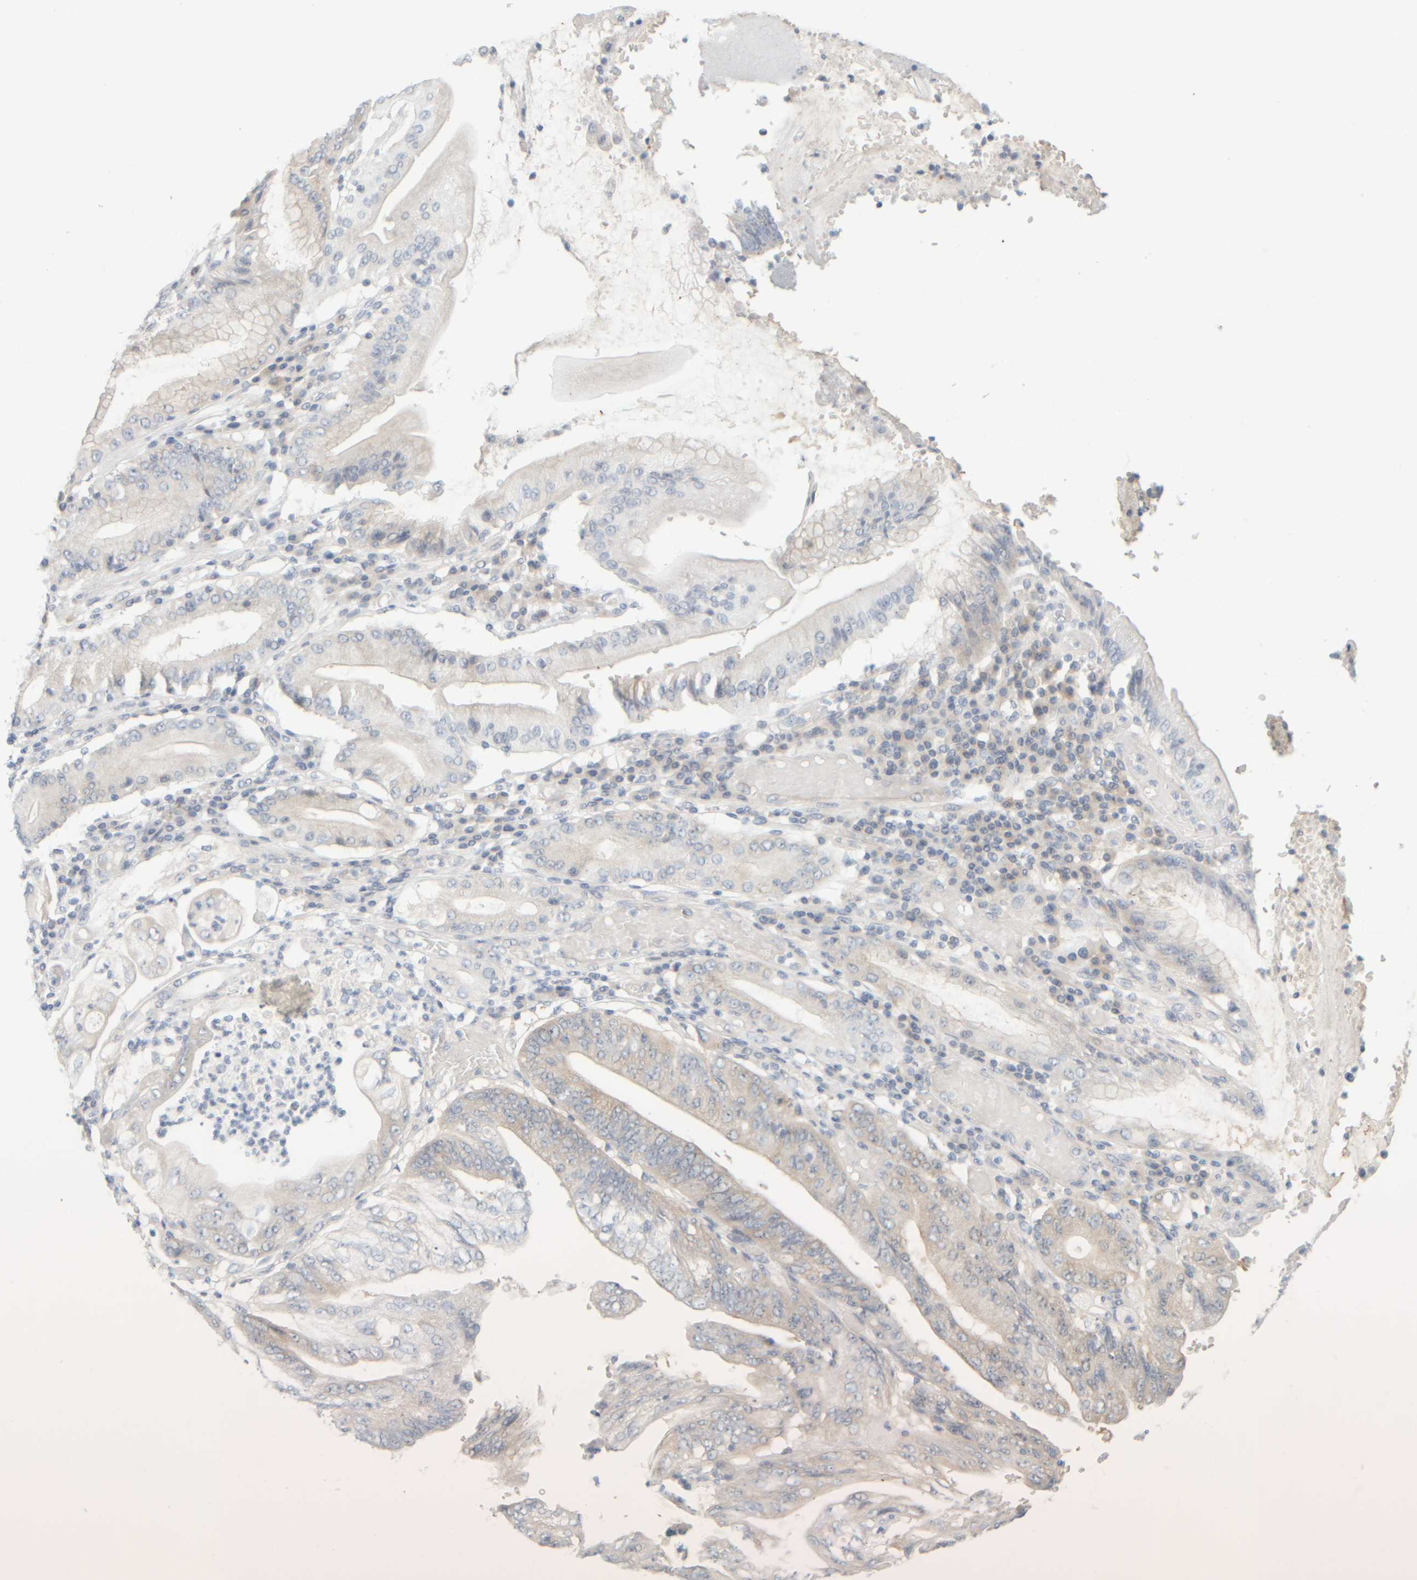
{"staining": {"intensity": "negative", "quantity": "none", "location": "none"}, "tissue": "stomach cancer", "cell_type": "Tumor cells", "image_type": "cancer", "snomed": [{"axis": "morphology", "description": "Adenocarcinoma, NOS"}, {"axis": "topography", "description": "Stomach"}], "caption": "Immunohistochemistry of stomach cancer reveals no expression in tumor cells.", "gene": "PTGES3L-AARSD1", "patient": {"sex": "female", "age": 73}}